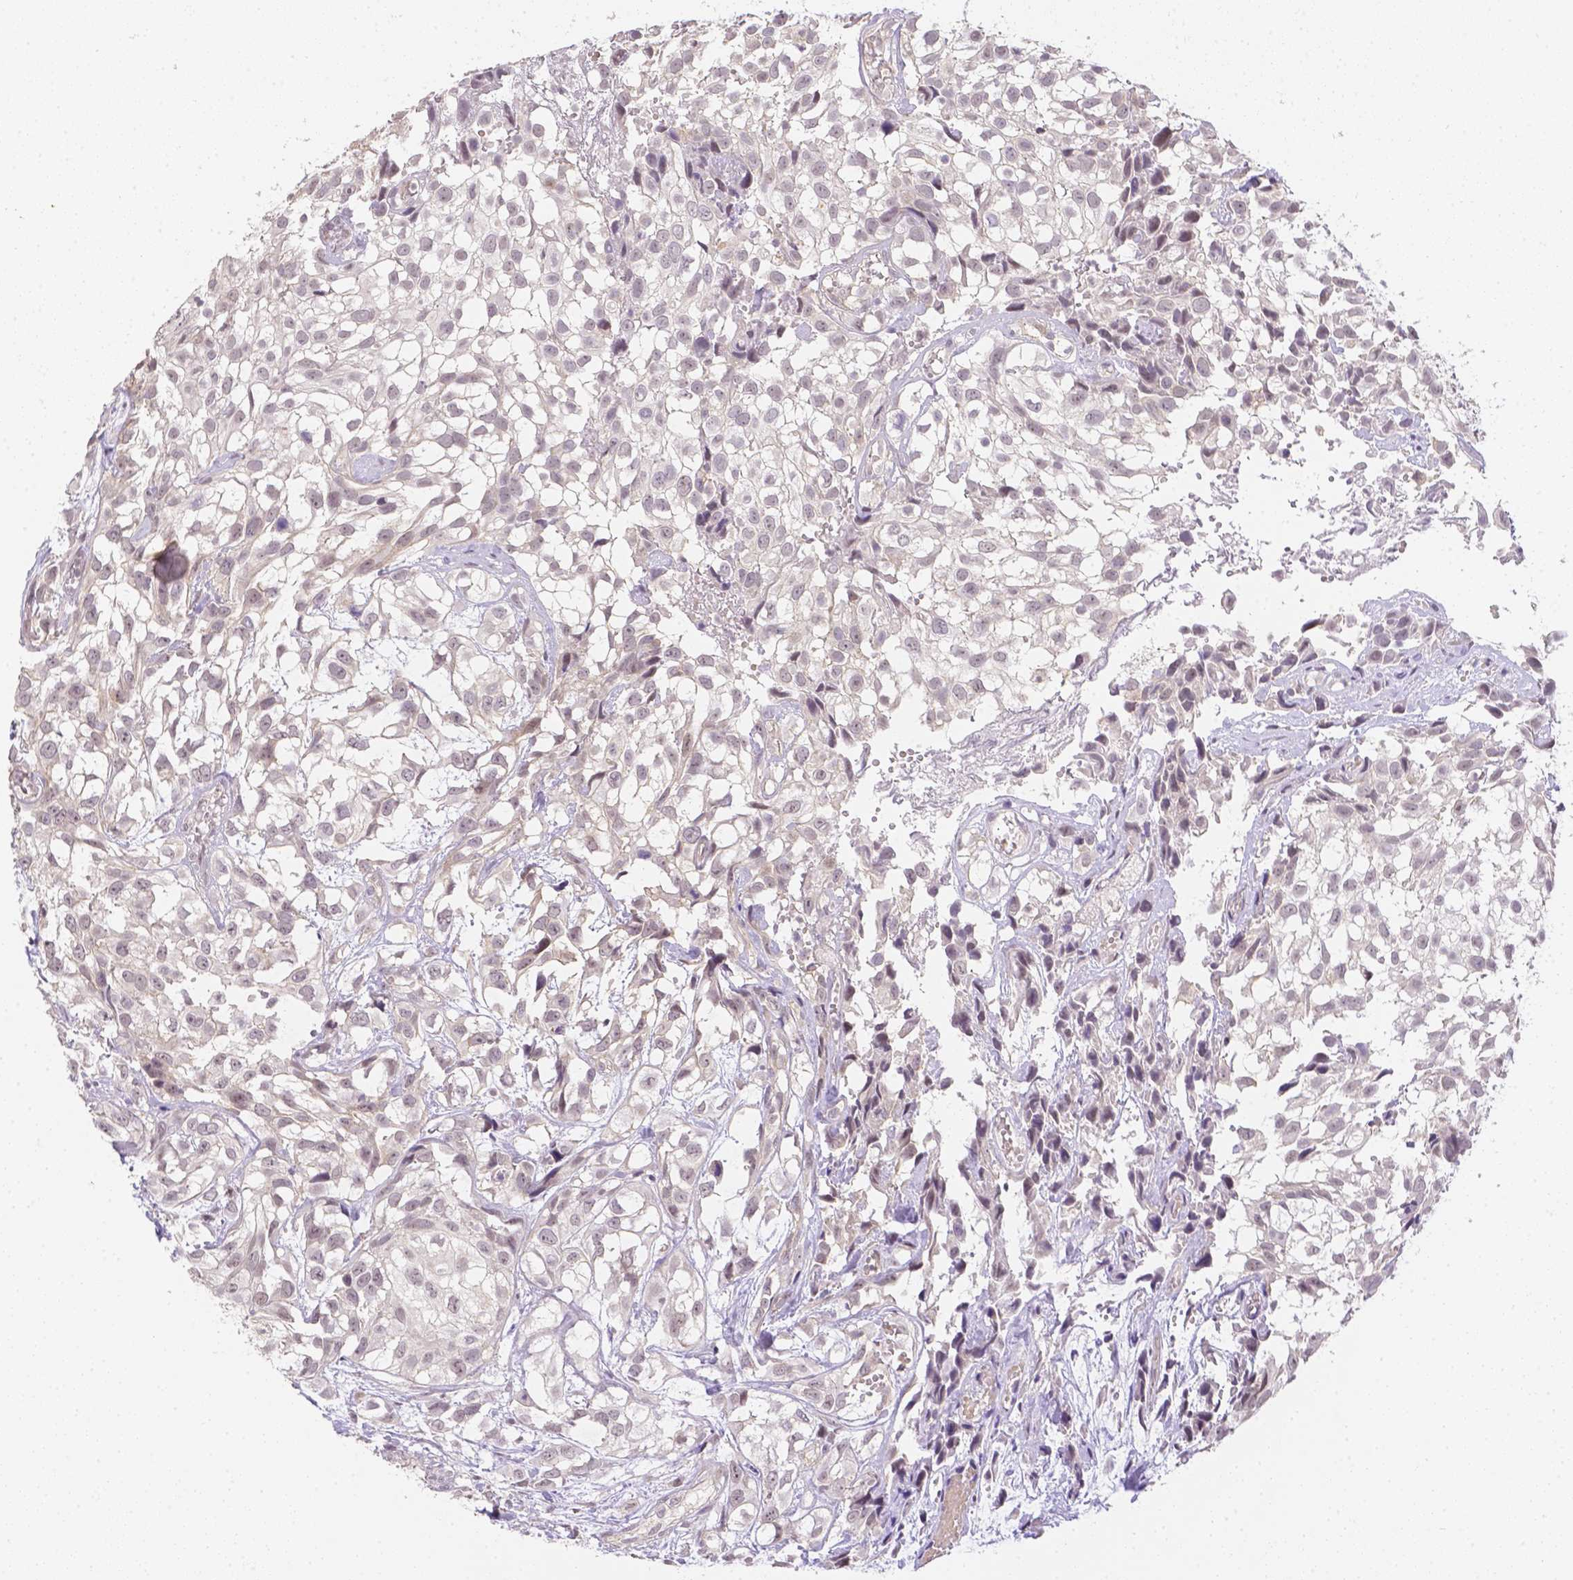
{"staining": {"intensity": "weak", "quantity": "<25%", "location": "nuclear"}, "tissue": "urothelial cancer", "cell_type": "Tumor cells", "image_type": "cancer", "snomed": [{"axis": "morphology", "description": "Urothelial carcinoma, High grade"}, {"axis": "topography", "description": "Urinary bladder"}], "caption": "Human urothelial cancer stained for a protein using immunohistochemistry (IHC) reveals no staining in tumor cells.", "gene": "ZNF280B", "patient": {"sex": "male", "age": 56}}